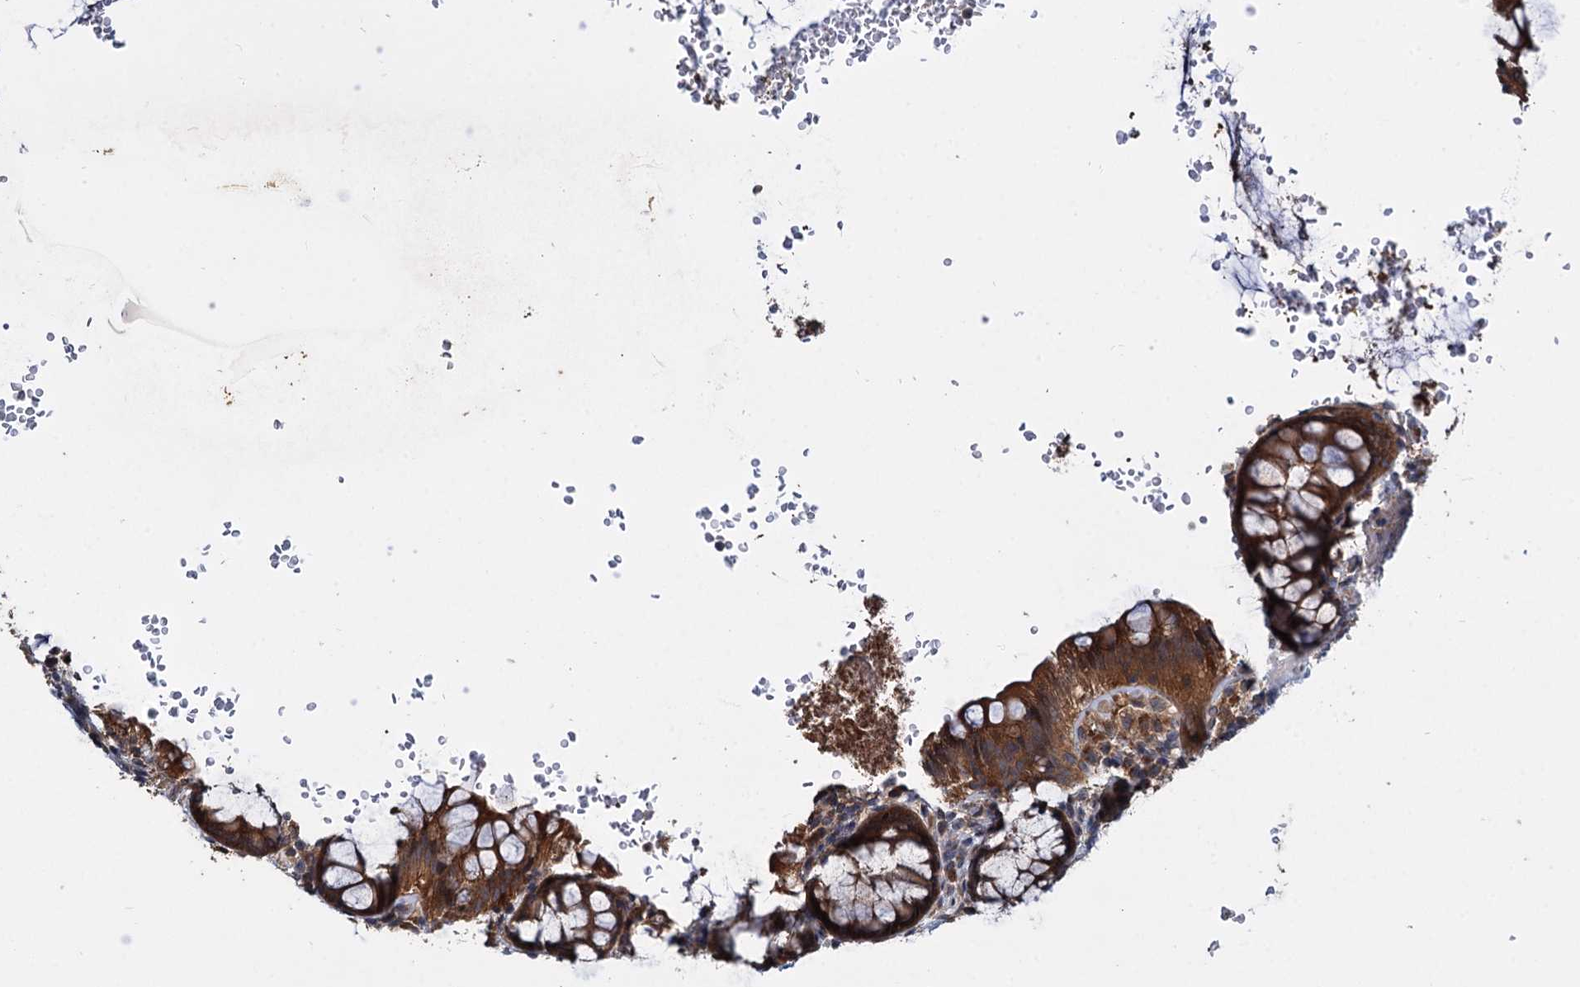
{"staining": {"intensity": "moderate", "quantity": ">75%", "location": "cytoplasmic/membranous"}, "tissue": "rectum", "cell_type": "Glandular cells", "image_type": "normal", "snomed": [{"axis": "morphology", "description": "Normal tissue, NOS"}, {"axis": "topography", "description": "Rectum"}], "caption": "Rectum stained for a protein demonstrates moderate cytoplasmic/membranous positivity in glandular cells. Using DAB (3,3'-diaminobenzidine) (brown) and hematoxylin (blue) stains, captured at high magnification using brightfield microscopy.", "gene": "ARHGAP42", "patient": {"sex": "male", "age": 83}}